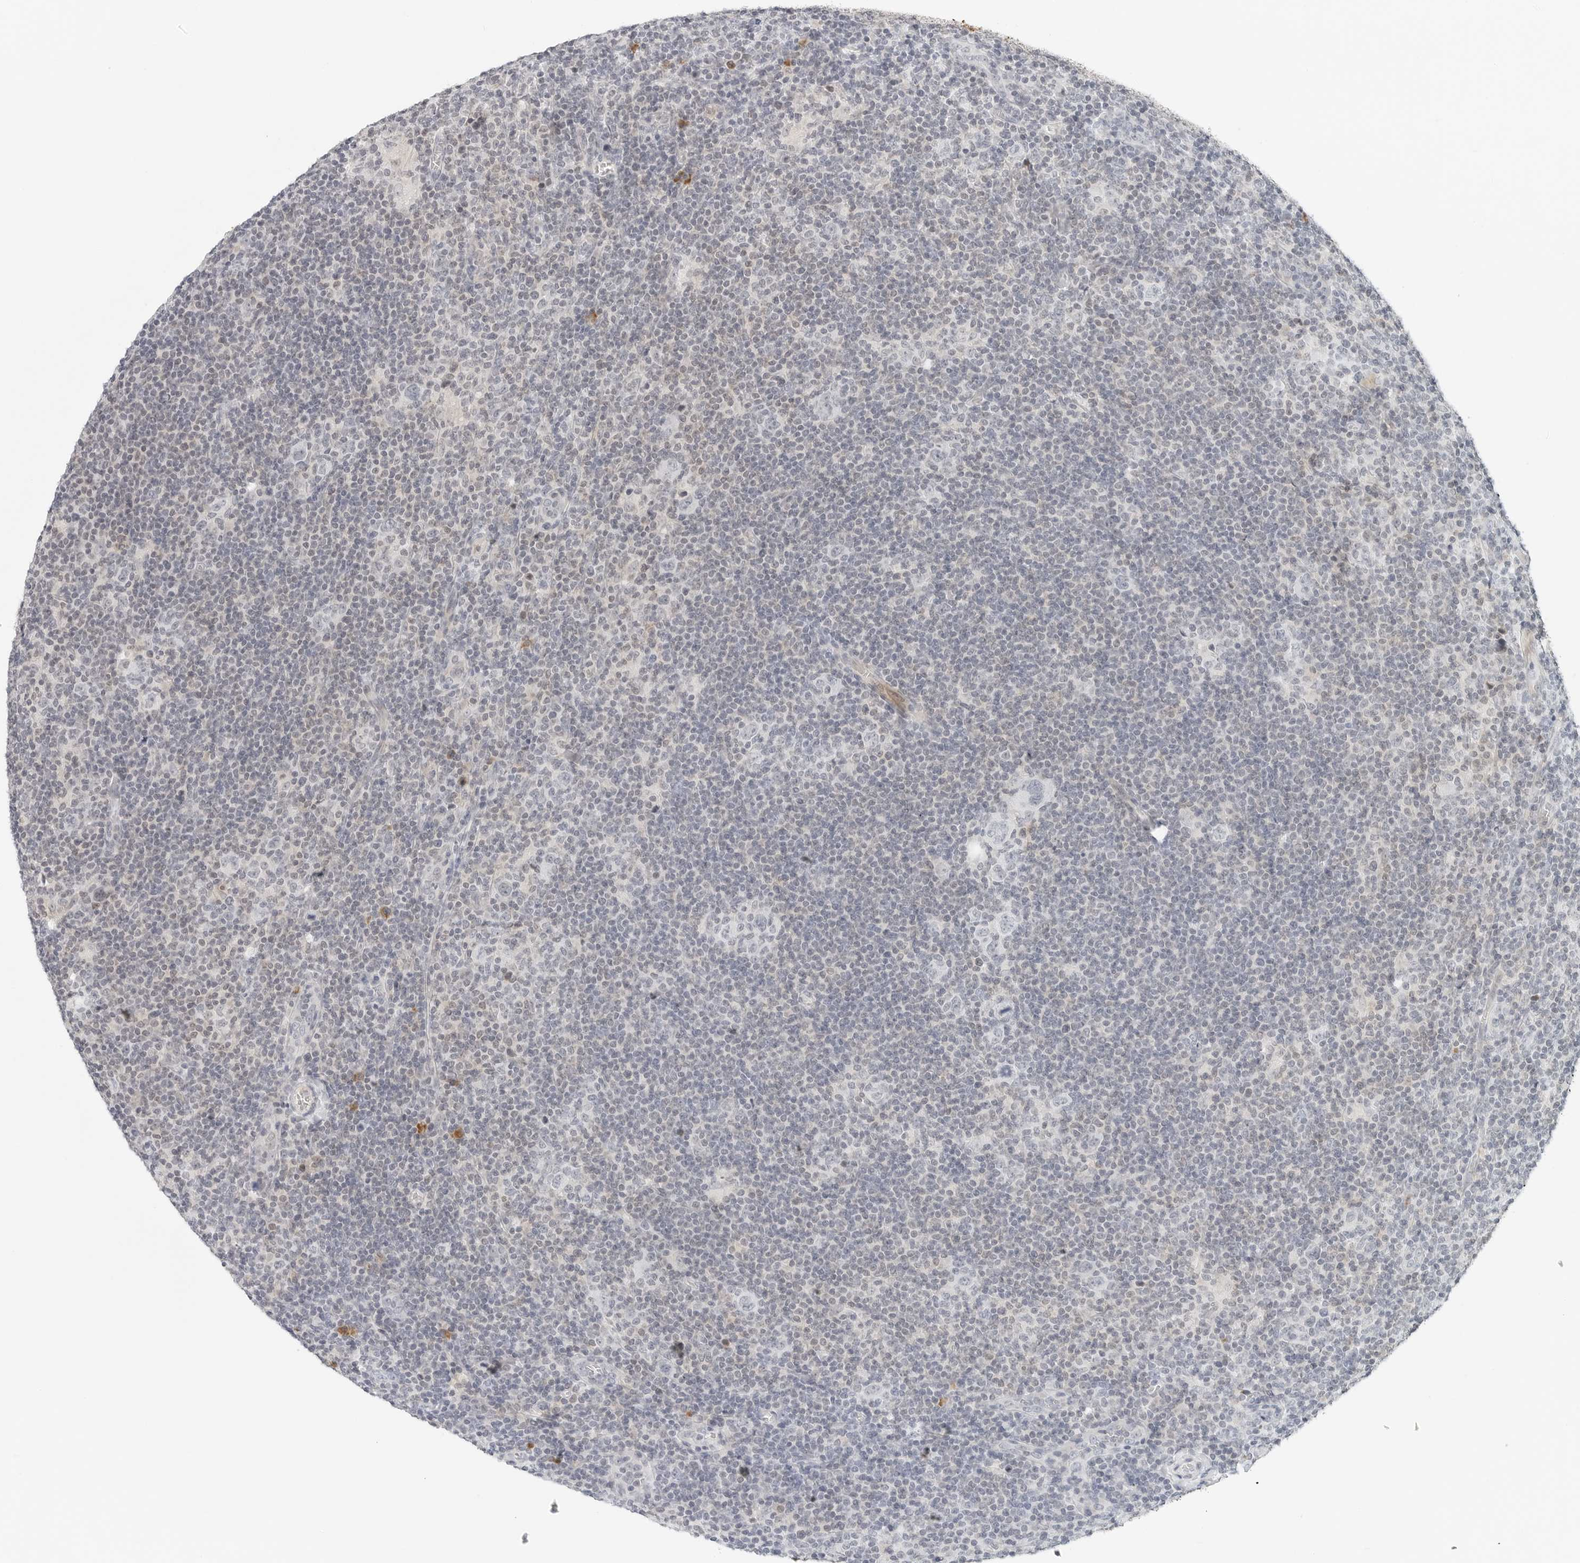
{"staining": {"intensity": "negative", "quantity": "none", "location": "none"}, "tissue": "lymphoma", "cell_type": "Tumor cells", "image_type": "cancer", "snomed": [{"axis": "morphology", "description": "Hodgkin's disease, NOS"}, {"axis": "topography", "description": "Lymph node"}], "caption": "Immunohistochemistry photomicrograph of lymphoma stained for a protein (brown), which displays no positivity in tumor cells.", "gene": "PARP10", "patient": {"sex": "female", "age": 57}}